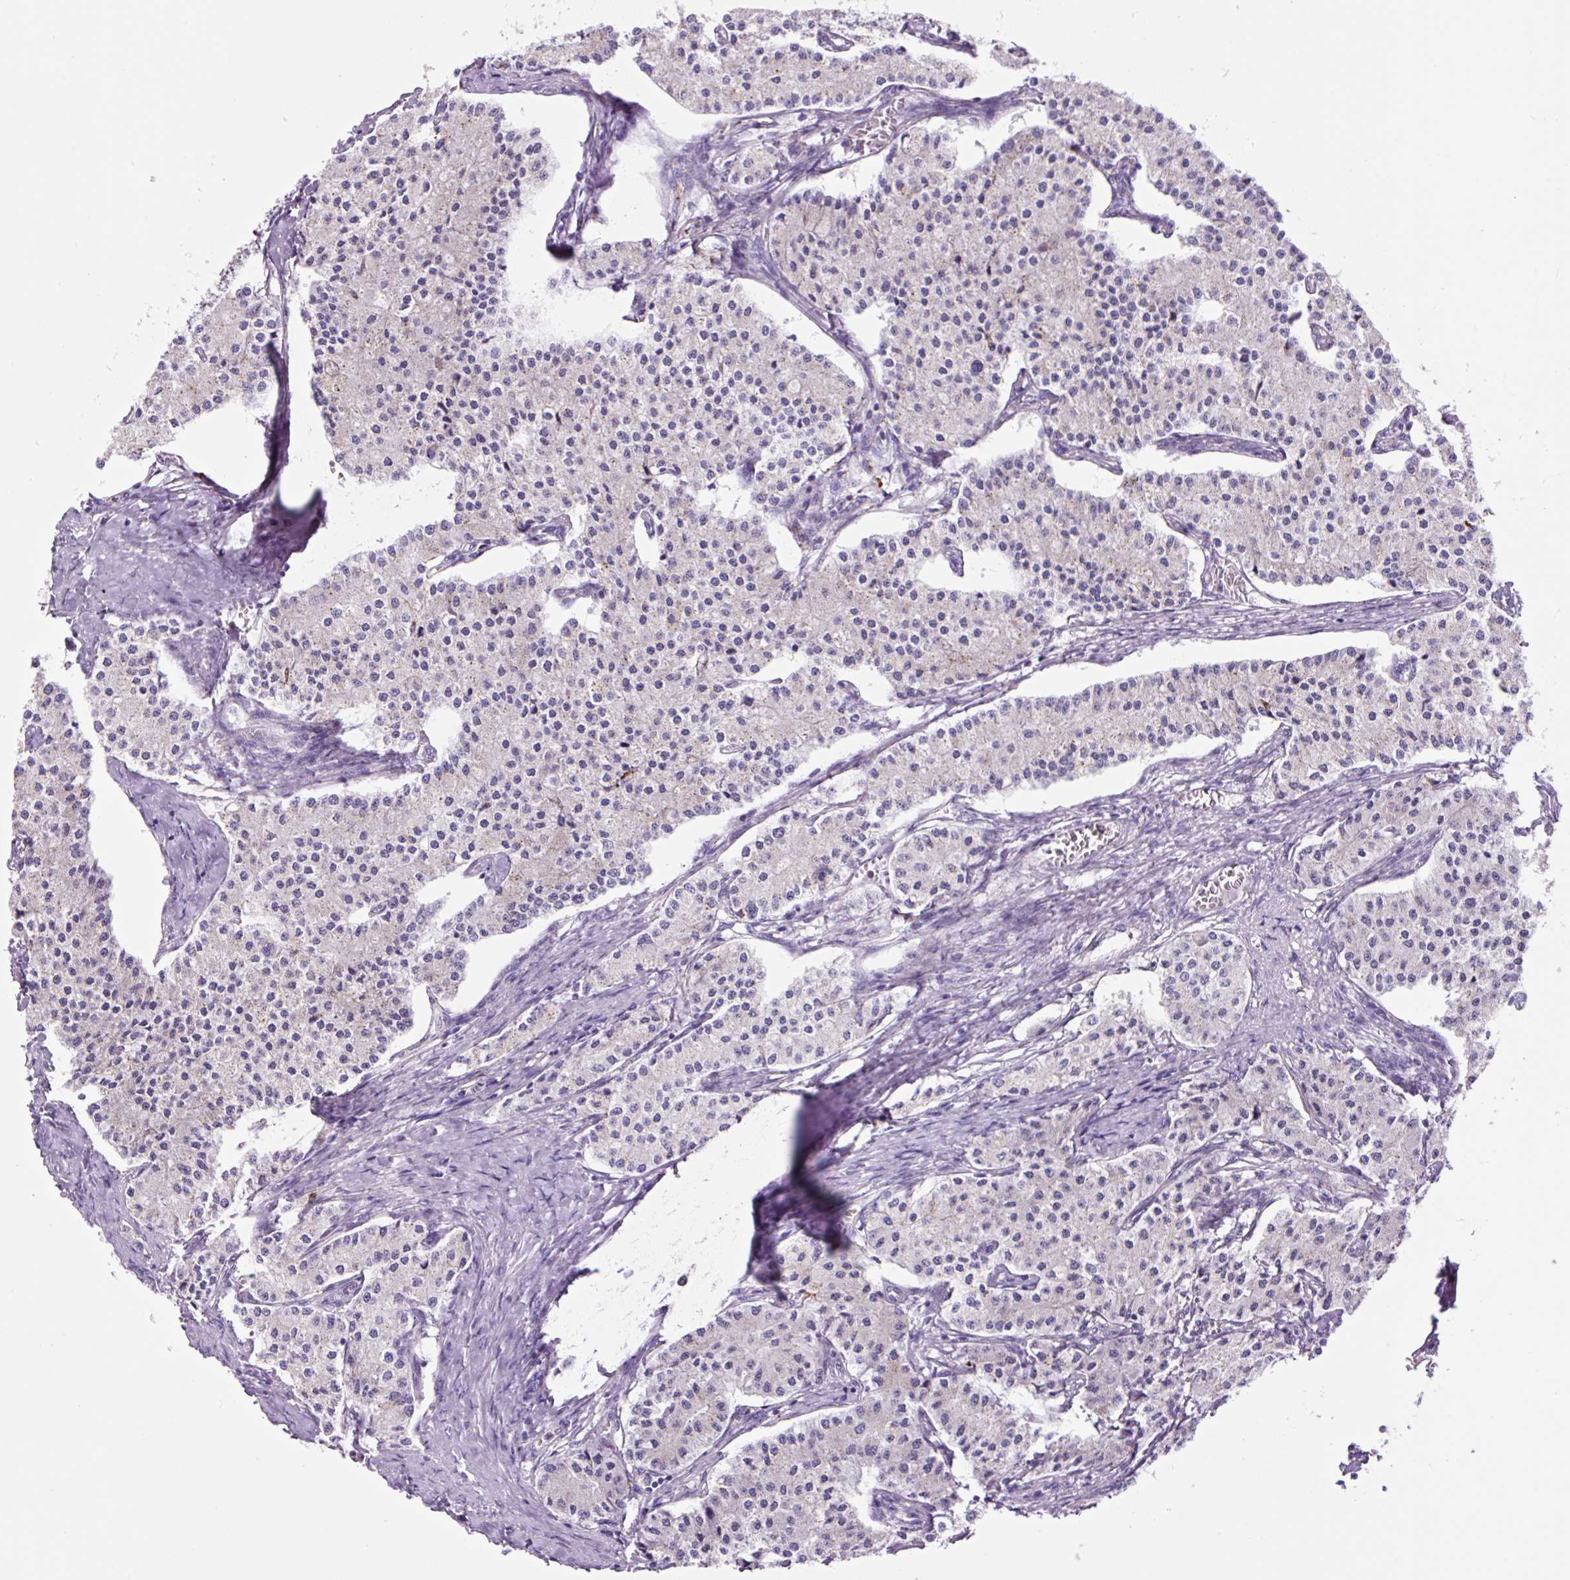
{"staining": {"intensity": "negative", "quantity": "none", "location": "none"}, "tissue": "carcinoid", "cell_type": "Tumor cells", "image_type": "cancer", "snomed": [{"axis": "morphology", "description": "Carcinoid, malignant, NOS"}, {"axis": "topography", "description": "Colon"}], "caption": "IHC of human carcinoid (malignant) shows no staining in tumor cells.", "gene": "LCN10", "patient": {"sex": "female", "age": 52}}